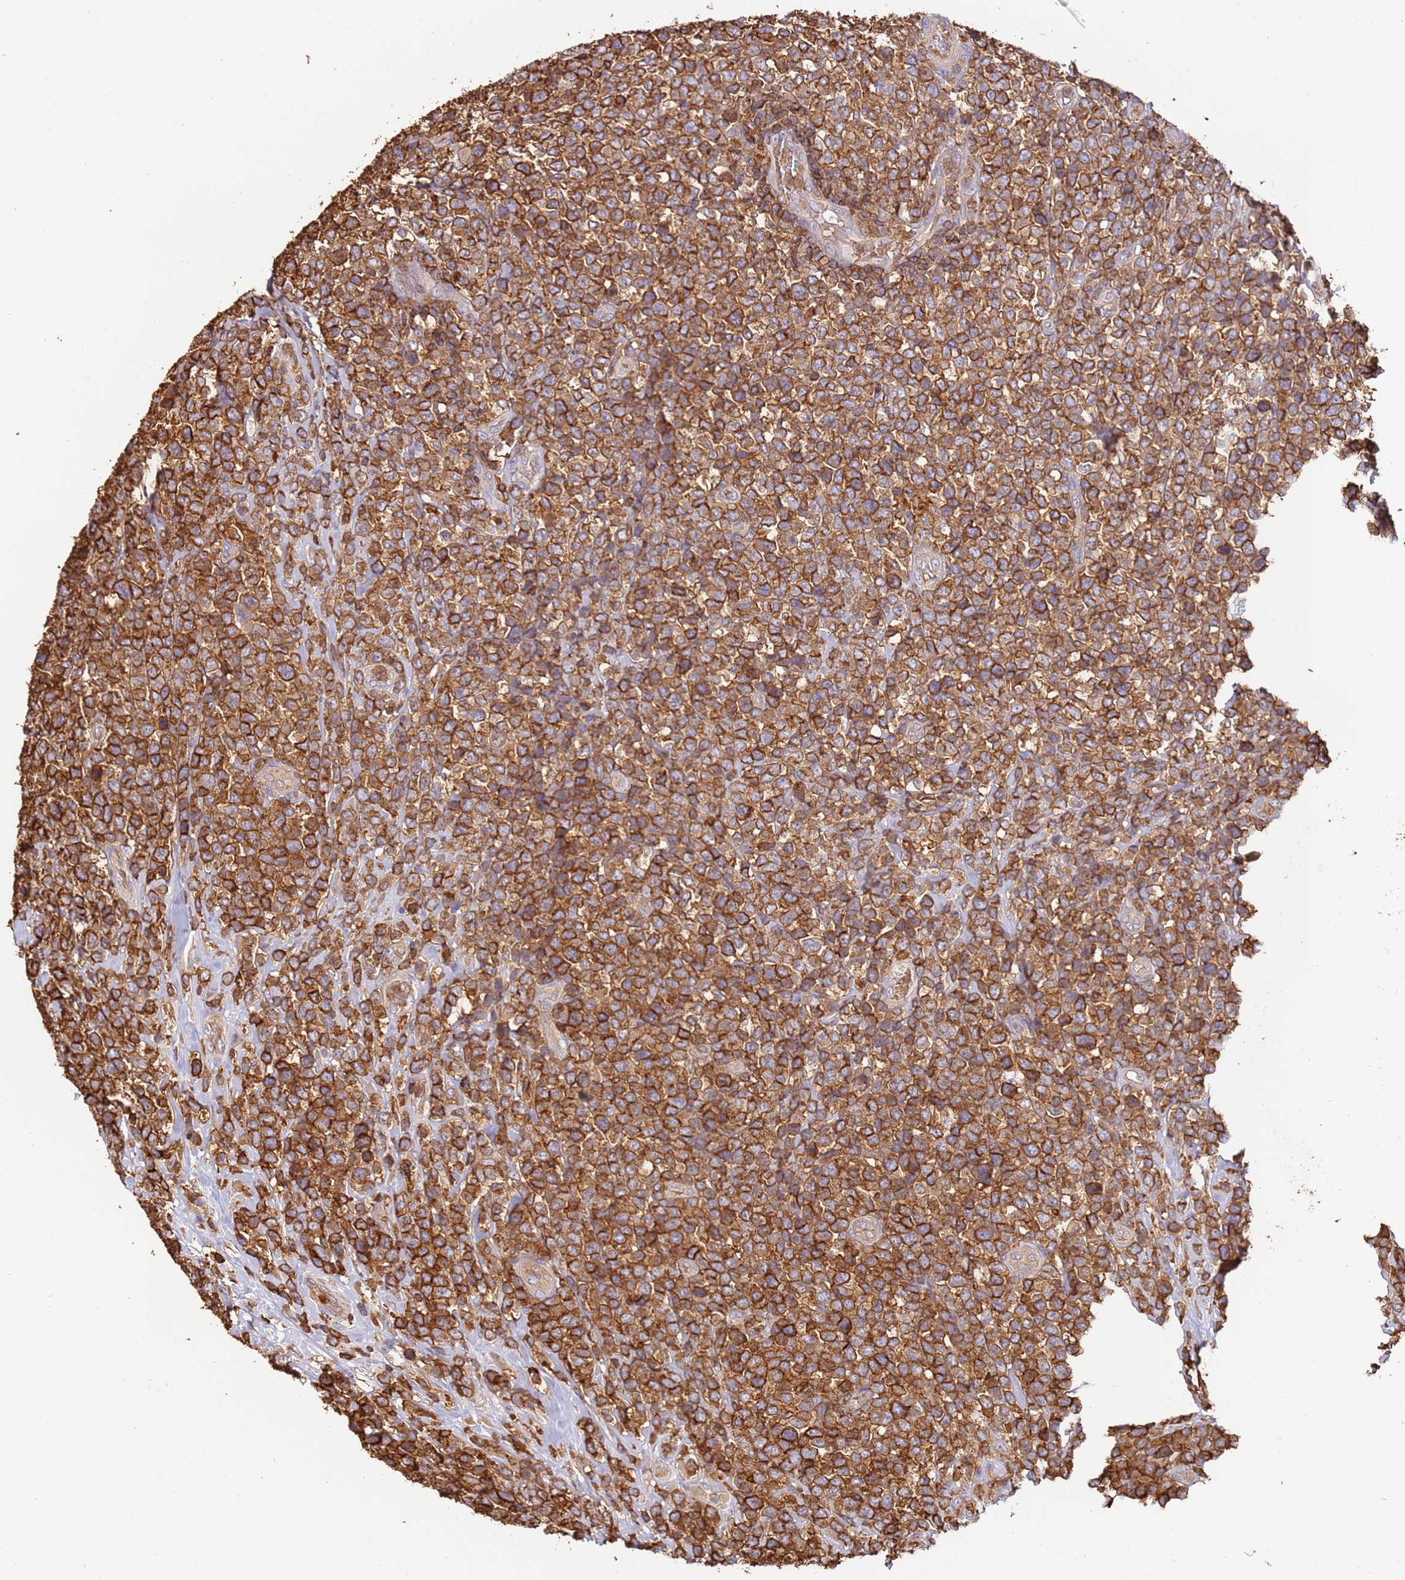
{"staining": {"intensity": "moderate", "quantity": ">75%", "location": "cytoplasmic/membranous"}, "tissue": "lymphoma", "cell_type": "Tumor cells", "image_type": "cancer", "snomed": [{"axis": "morphology", "description": "Malignant lymphoma, non-Hodgkin's type, High grade"}, {"axis": "topography", "description": "Soft tissue"}], "caption": "IHC of human lymphoma reveals medium levels of moderate cytoplasmic/membranous positivity in about >75% of tumor cells.", "gene": "OR6P1", "patient": {"sex": "female", "age": 56}}